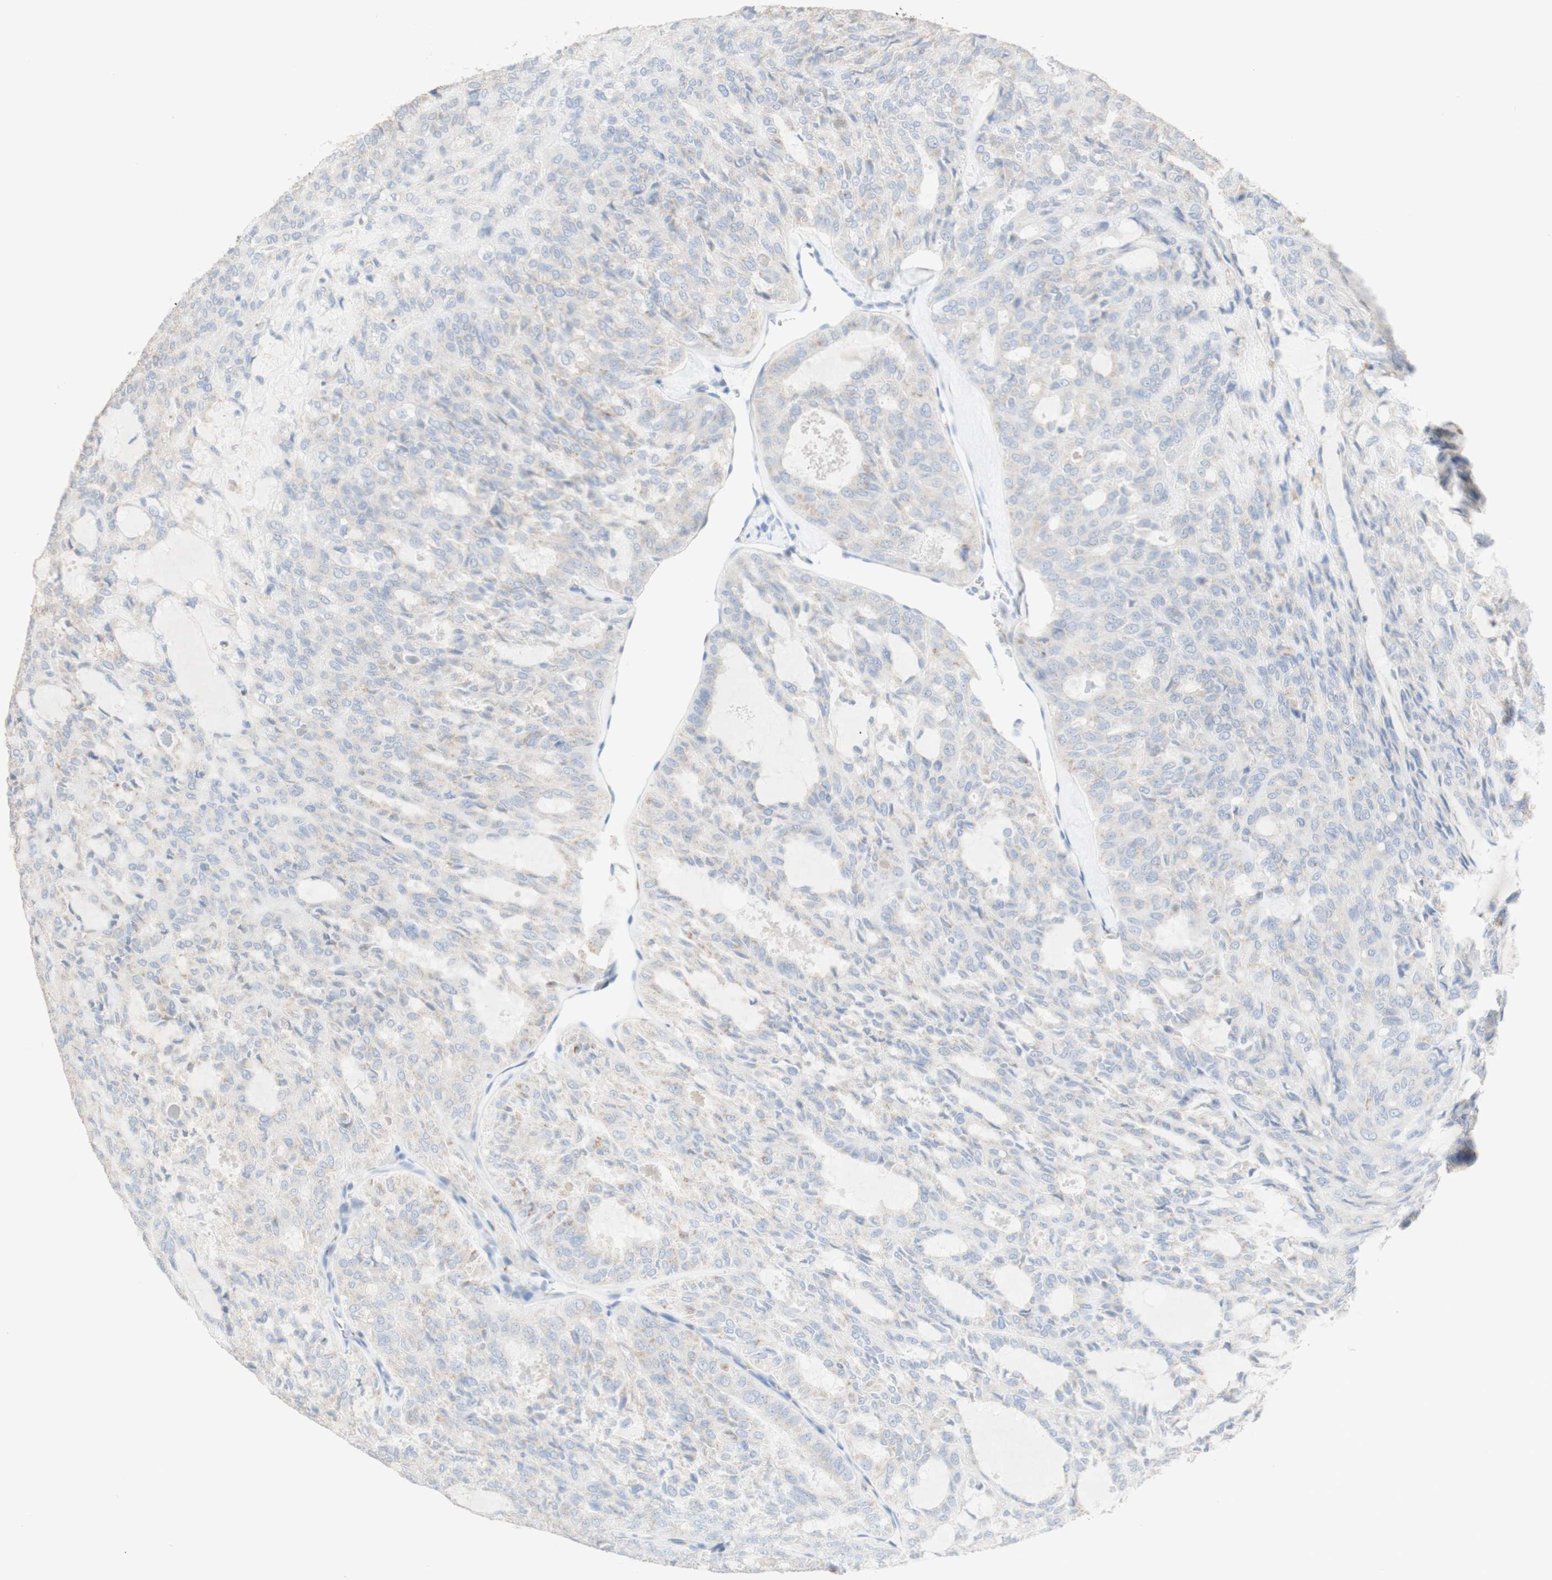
{"staining": {"intensity": "weak", "quantity": "25%-75%", "location": "cytoplasmic/membranous"}, "tissue": "thyroid cancer", "cell_type": "Tumor cells", "image_type": "cancer", "snomed": [{"axis": "morphology", "description": "Follicular adenoma carcinoma, NOS"}, {"axis": "topography", "description": "Thyroid gland"}], "caption": "Protein staining displays weak cytoplasmic/membranous expression in approximately 25%-75% of tumor cells in thyroid cancer (follicular adenoma carcinoma). The protein is shown in brown color, while the nuclei are stained blue.", "gene": "MANEA", "patient": {"sex": "male", "age": 75}}